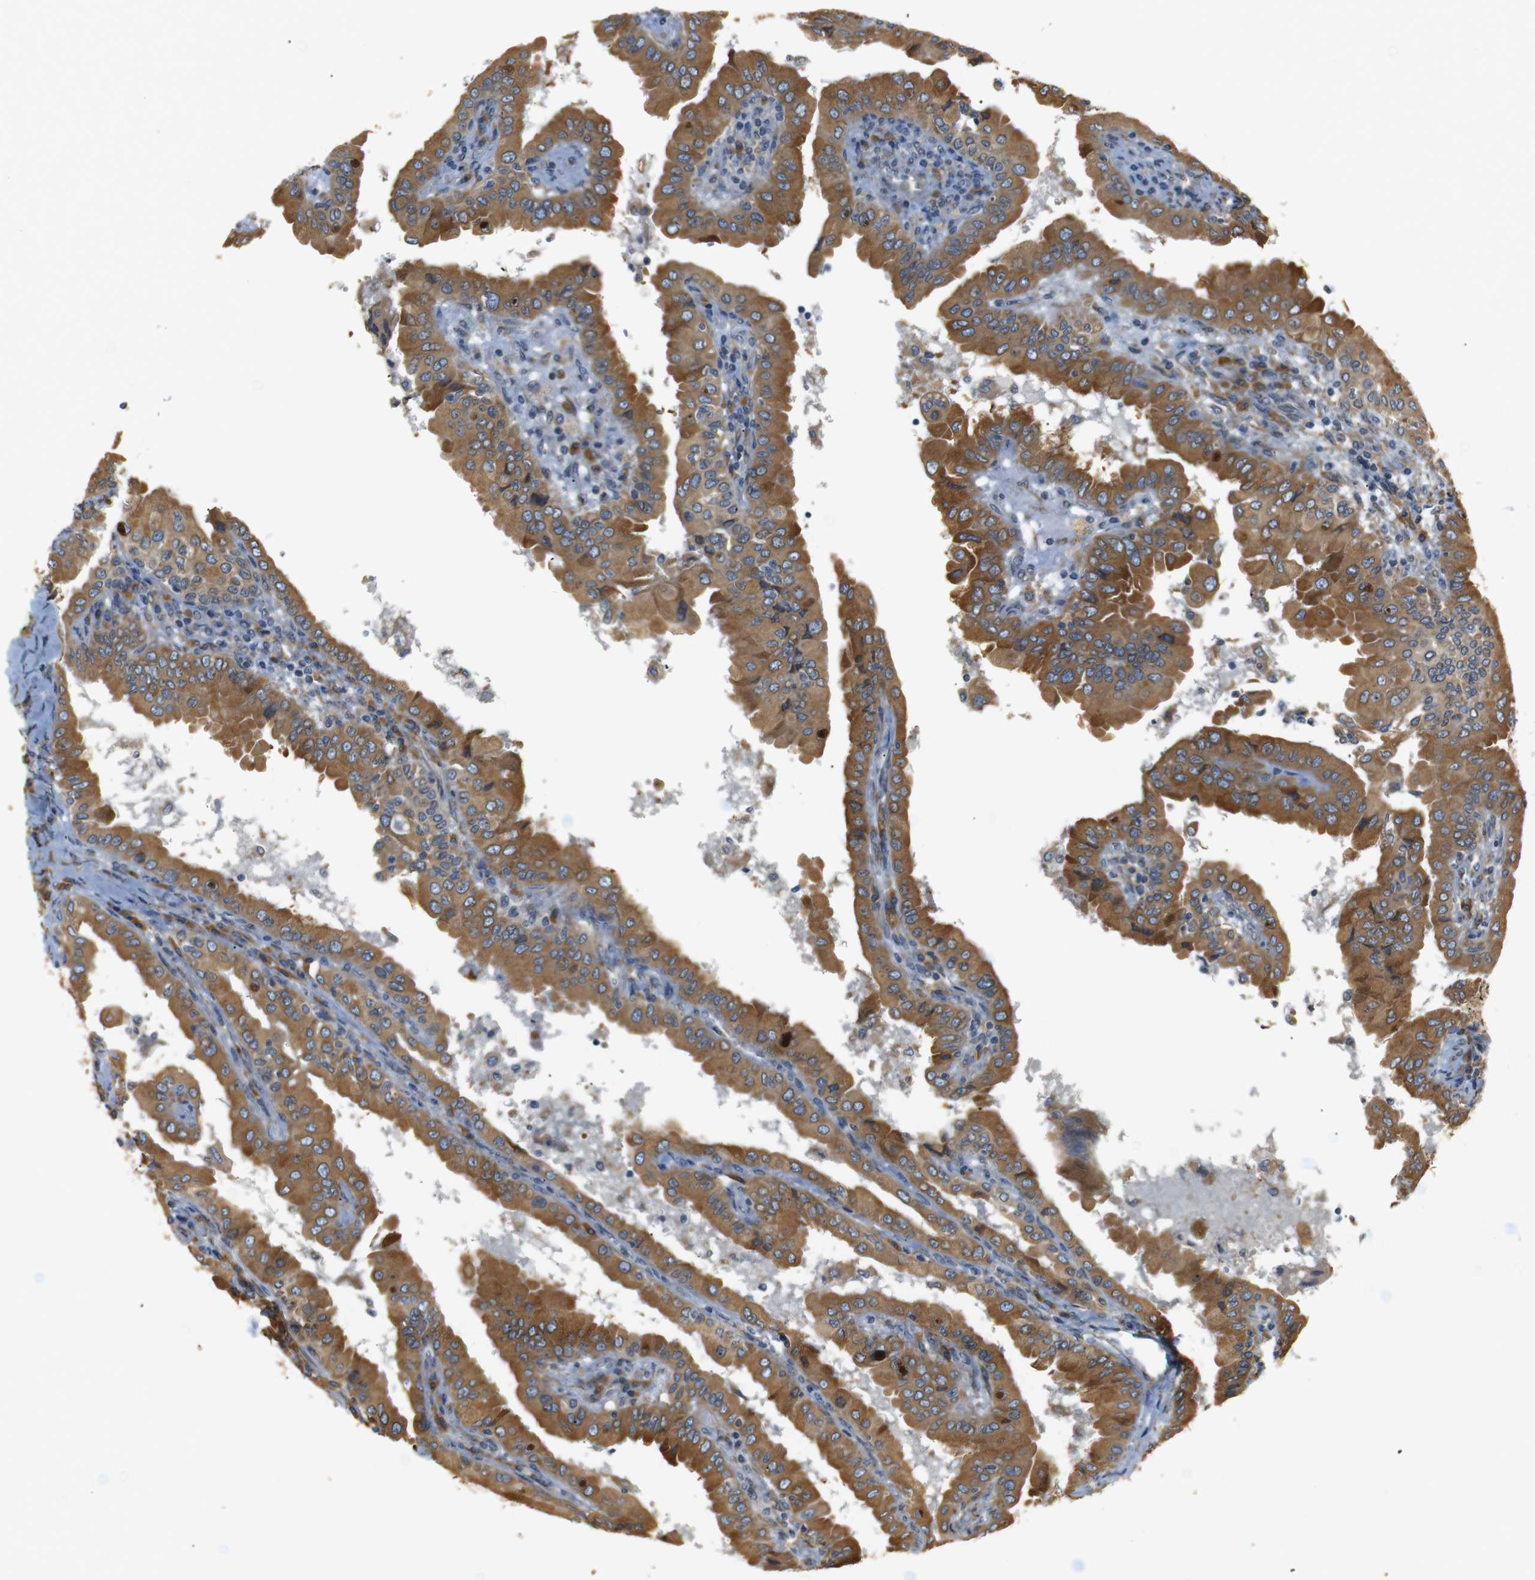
{"staining": {"intensity": "moderate", "quantity": ">75%", "location": "cytoplasmic/membranous"}, "tissue": "thyroid cancer", "cell_type": "Tumor cells", "image_type": "cancer", "snomed": [{"axis": "morphology", "description": "Papillary adenocarcinoma, NOS"}, {"axis": "topography", "description": "Thyroid gland"}], "caption": "Thyroid papillary adenocarcinoma stained for a protein reveals moderate cytoplasmic/membranous positivity in tumor cells.", "gene": "TMED2", "patient": {"sex": "male", "age": 33}}